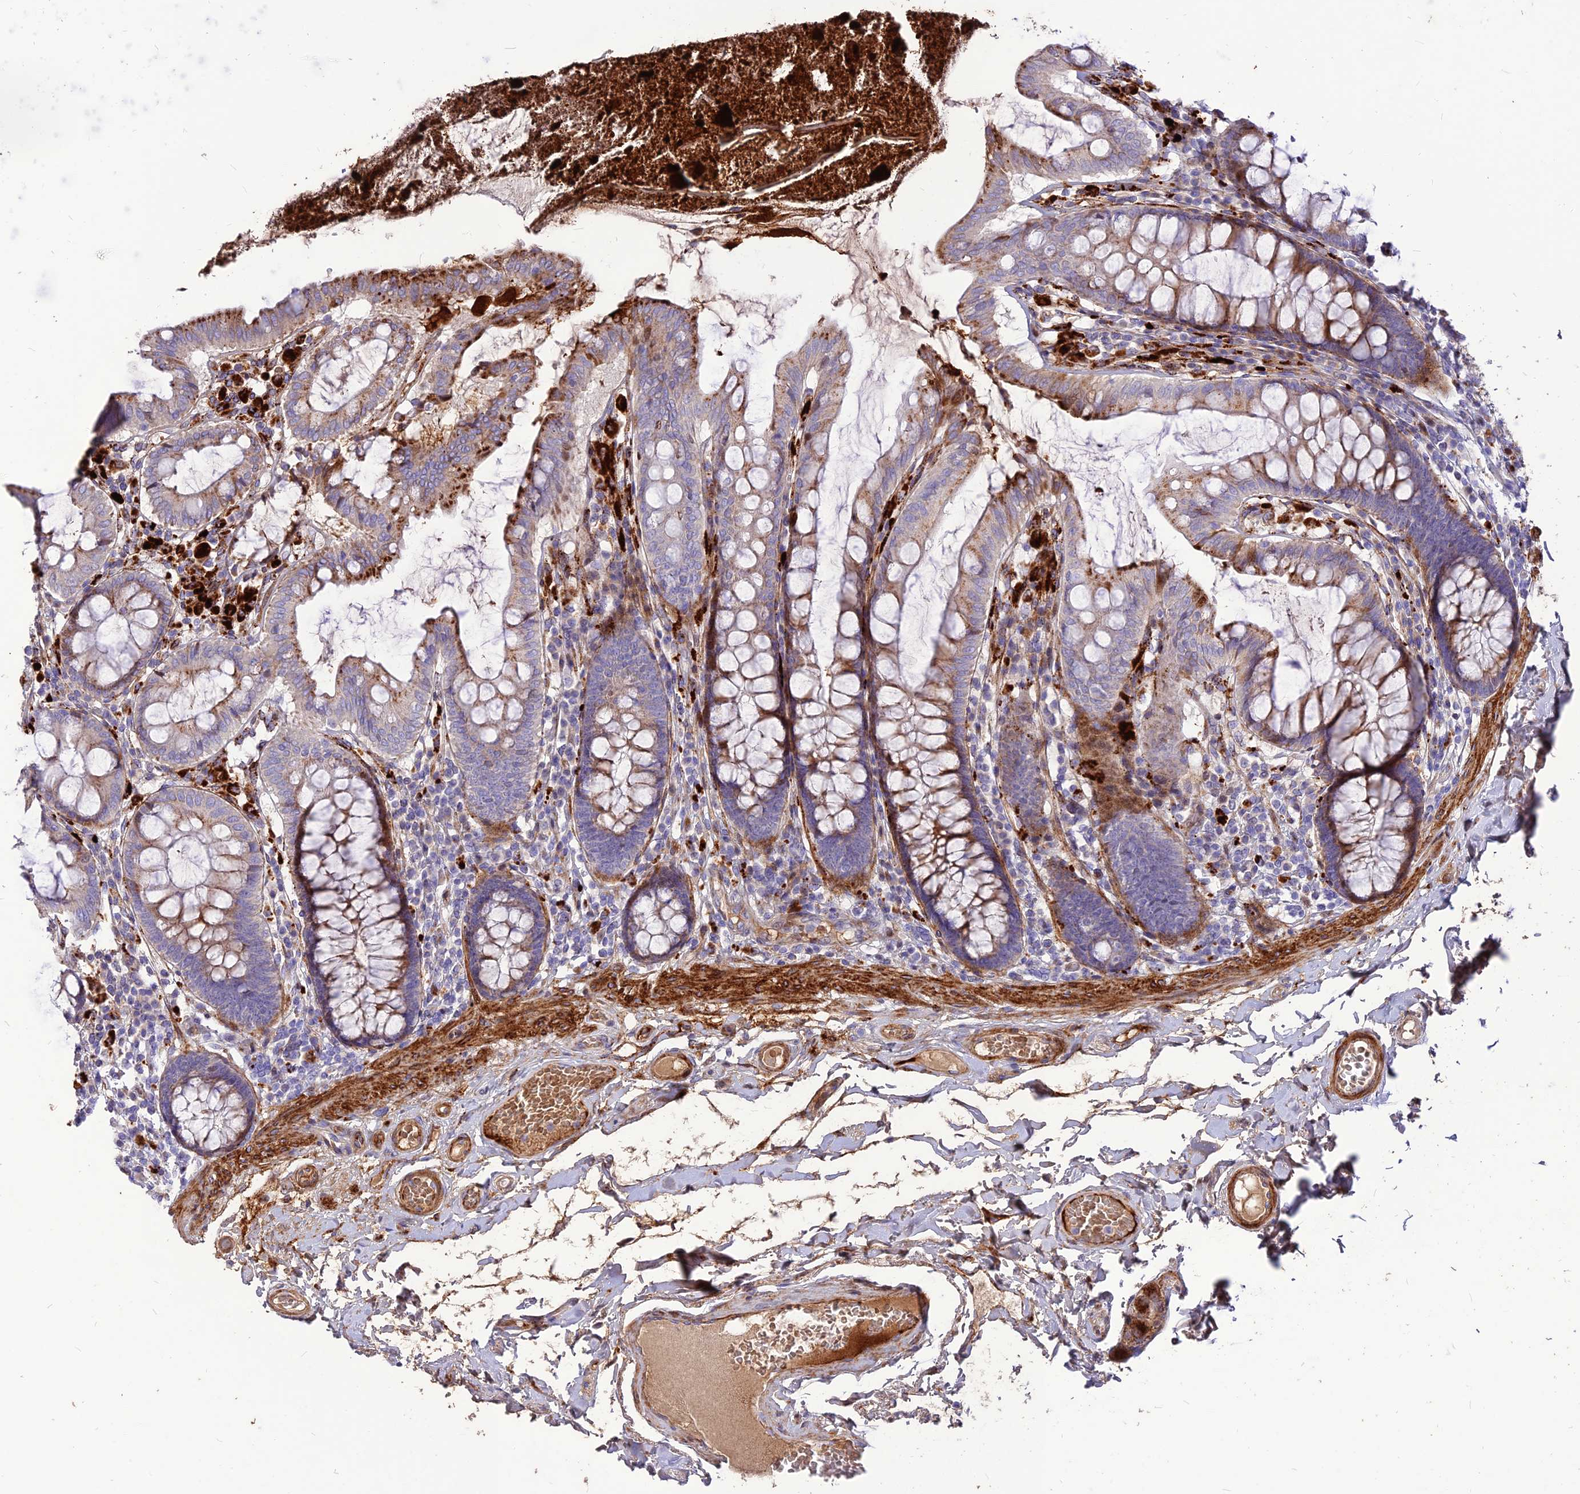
{"staining": {"intensity": "strong", "quantity": ">75%", "location": "cytoplasmic/membranous"}, "tissue": "colon", "cell_type": "Endothelial cells", "image_type": "normal", "snomed": [{"axis": "morphology", "description": "Normal tissue, NOS"}, {"axis": "topography", "description": "Colon"}], "caption": "DAB immunohistochemical staining of benign human colon shows strong cytoplasmic/membranous protein staining in approximately >75% of endothelial cells.", "gene": "RIMOC1", "patient": {"sex": "male", "age": 84}}